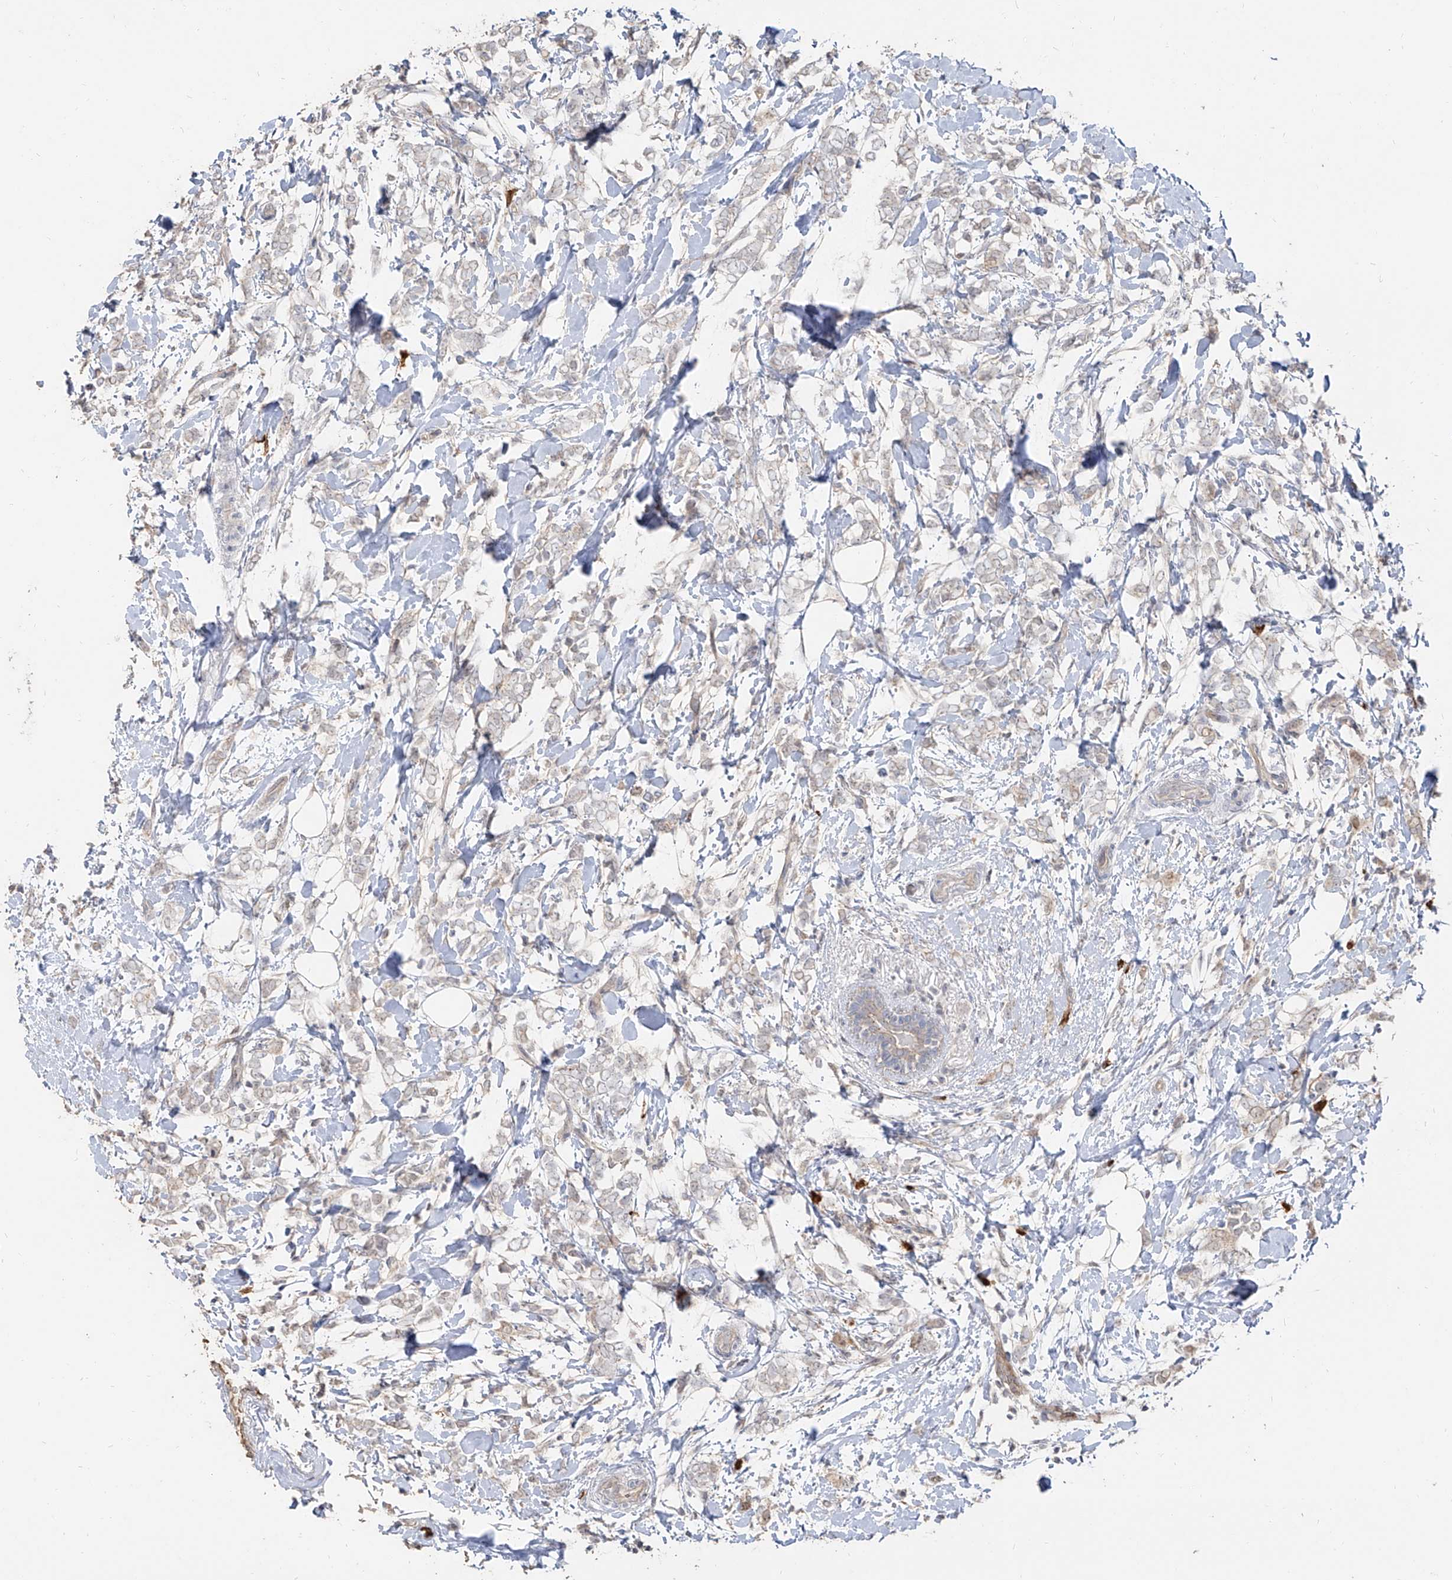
{"staining": {"intensity": "negative", "quantity": "none", "location": "none"}, "tissue": "breast cancer", "cell_type": "Tumor cells", "image_type": "cancer", "snomed": [{"axis": "morphology", "description": "Normal tissue, NOS"}, {"axis": "morphology", "description": "Lobular carcinoma"}, {"axis": "topography", "description": "Breast"}], "caption": "The image demonstrates no staining of tumor cells in lobular carcinoma (breast). (DAB immunohistochemistry (IHC) with hematoxylin counter stain).", "gene": "ZNF227", "patient": {"sex": "female", "age": 47}}